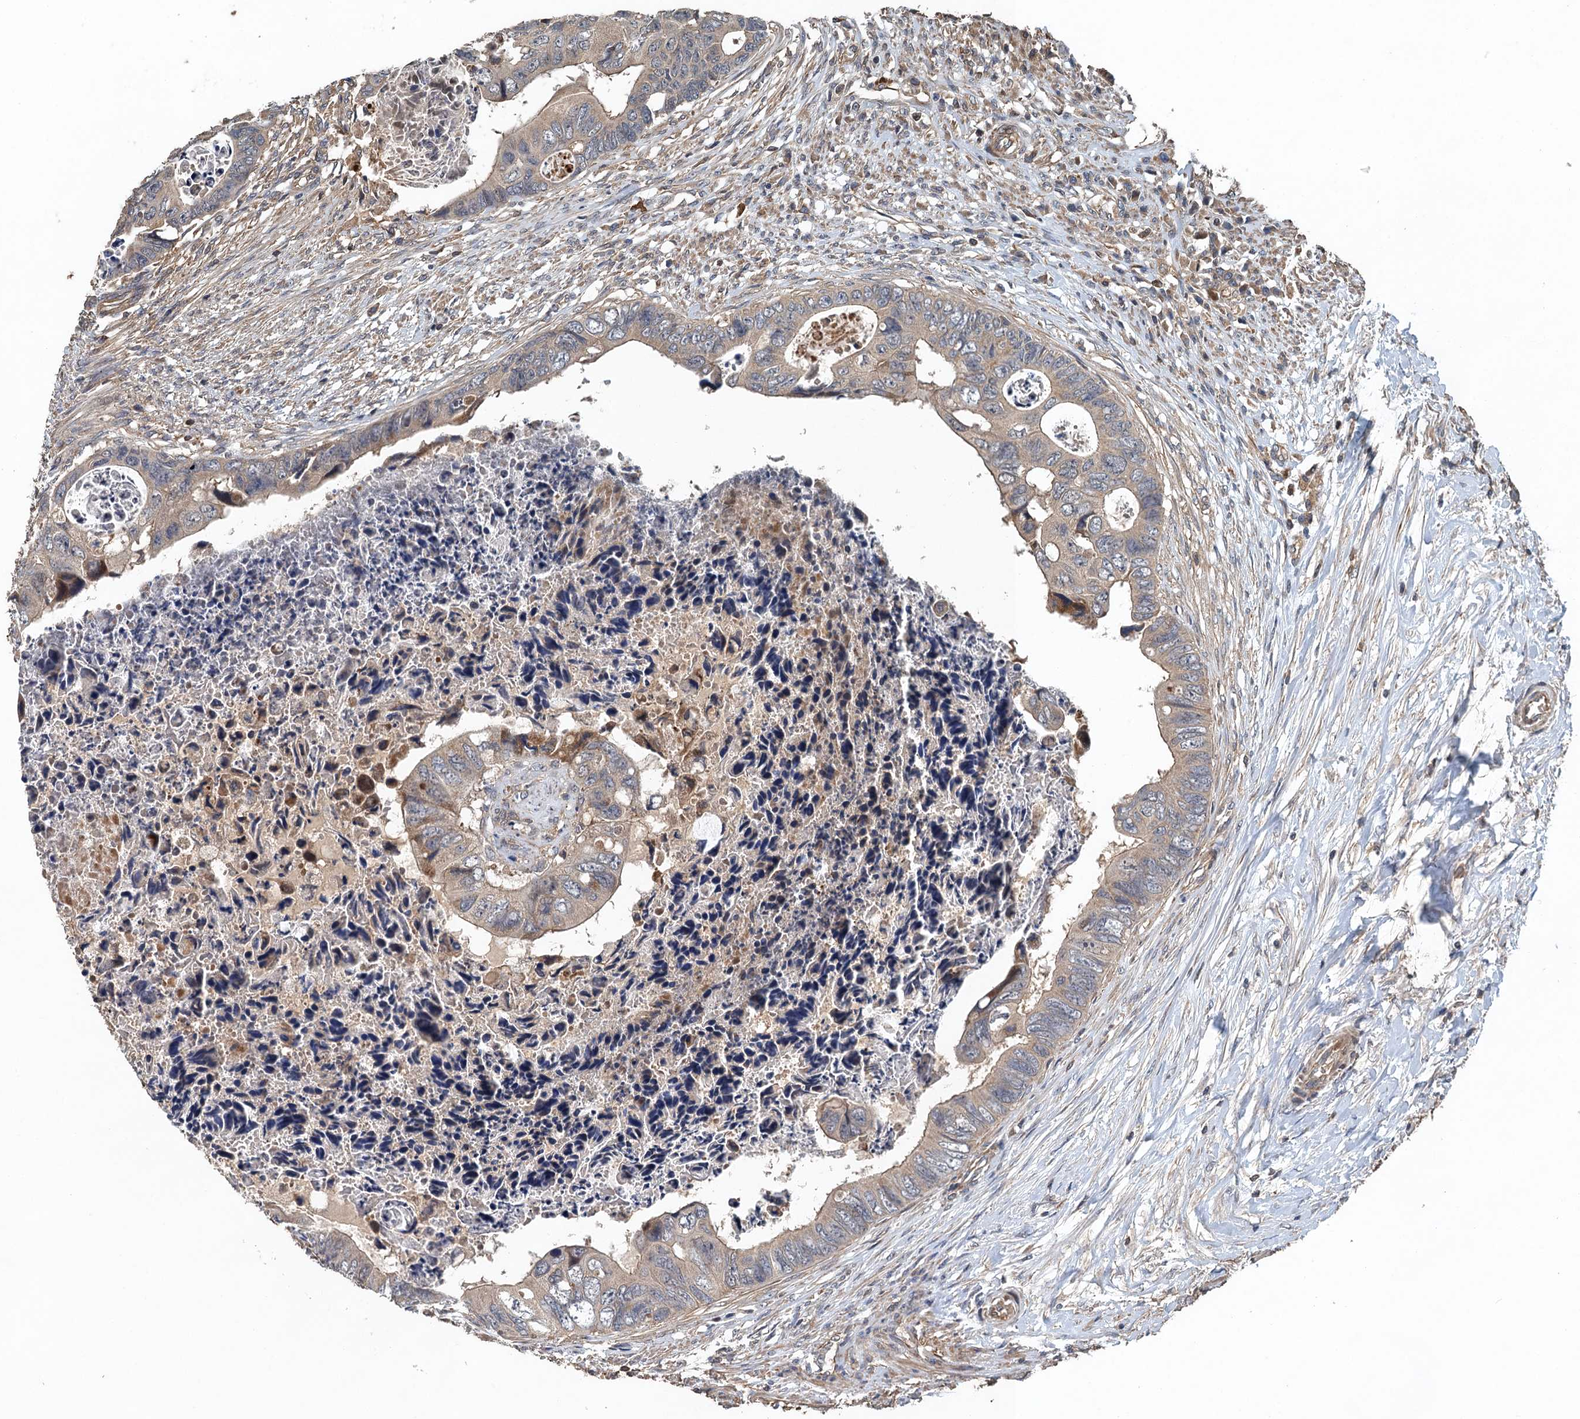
{"staining": {"intensity": "moderate", "quantity": "<25%", "location": "cytoplasmic/membranous"}, "tissue": "colorectal cancer", "cell_type": "Tumor cells", "image_type": "cancer", "snomed": [{"axis": "morphology", "description": "Adenocarcinoma, NOS"}, {"axis": "topography", "description": "Rectum"}], "caption": "Protein expression analysis of human colorectal cancer (adenocarcinoma) reveals moderate cytoplasmic/membranous expression in about <25% of tumor cells. The staining was performed using DAB to visualize the protein expression in brown, while the nuclei were stained in blue with hematoxylin (Magnification: 20x).", "gene": "BORCS5", "patient": {"sex": "female", "age": 78}}